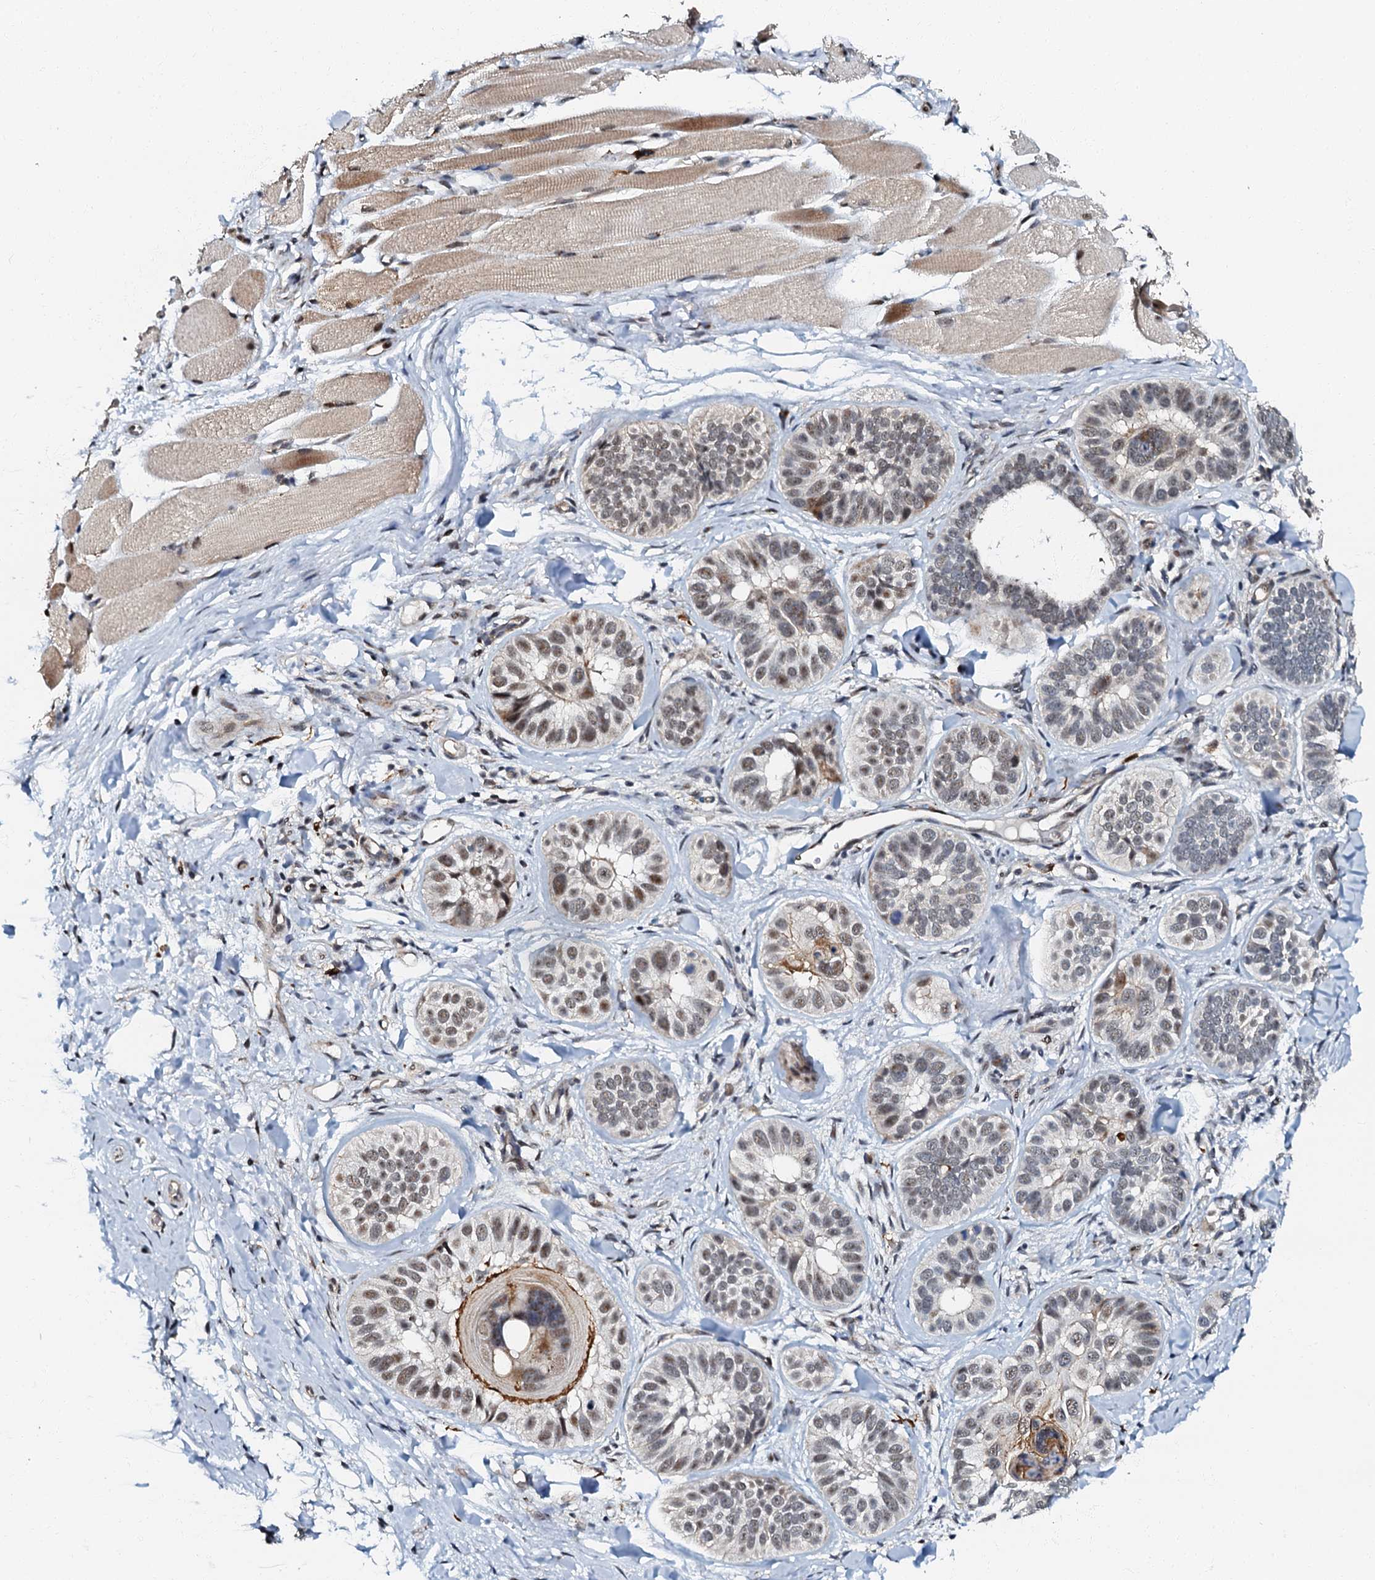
{"staining": {"intensity": "moderate", "quantity": "<25%", "location": "nuclear"}, "tissue": "skin cancer", "cell_type": "Tumor cells", "image_type": "cancer", "snomed": [{"axis": "morphology", "description": "Basal cell carcinoma"}, {"axis": "topography", "description": "Skin"}], "caption": "Immunohistochemical staining of human skin cancer exhibits moderate nuclear protein positivity in approximately <25% of tumor cells.", "gene": "OLAH", "patient": {"sex": "male", "age": 62}}